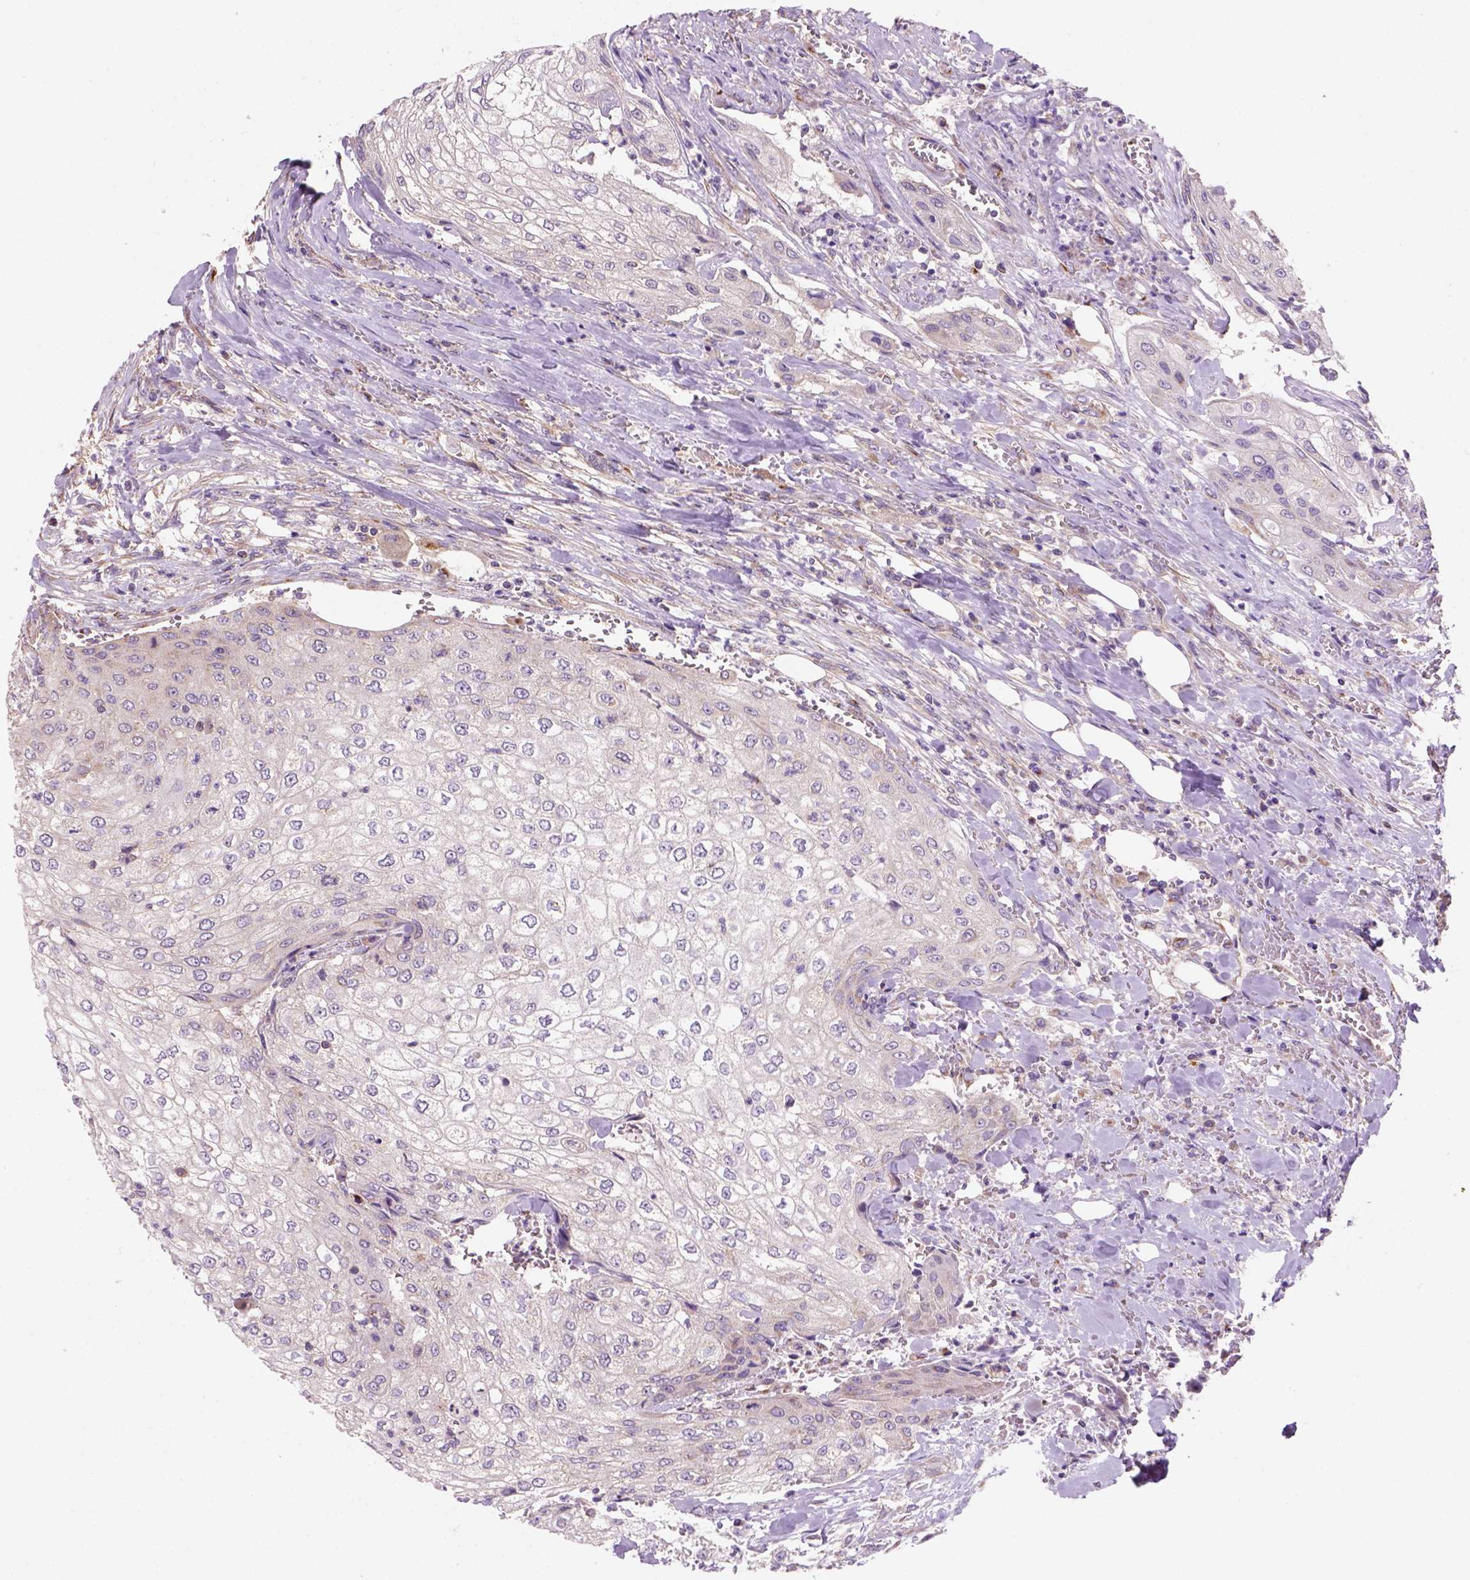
{"staining": {"intensity": "weak", "quantity": "<25%", "location": "cytoplasmic/membranous"}, "tissue": "urothelial cancer", "cell_type": "Tumor cells", "image_type": "cancer", "snomed": [{"axis": "morphology", "description": "Urothelial carcinoma, High grade"}, {"axis": "topography", "description": "Urinary bladder"}], "caption": "A high-resolution histopathology image shows immunohistochemistry staining of high-grade urothelial carcinoma, which demonstrates no significant expression in tumor cells. (DAB immunohistochemistry (IHC) with hematoxylin counter stain).", "gene": "WARS2", "patient": {"sex": "male", "age": 62}}